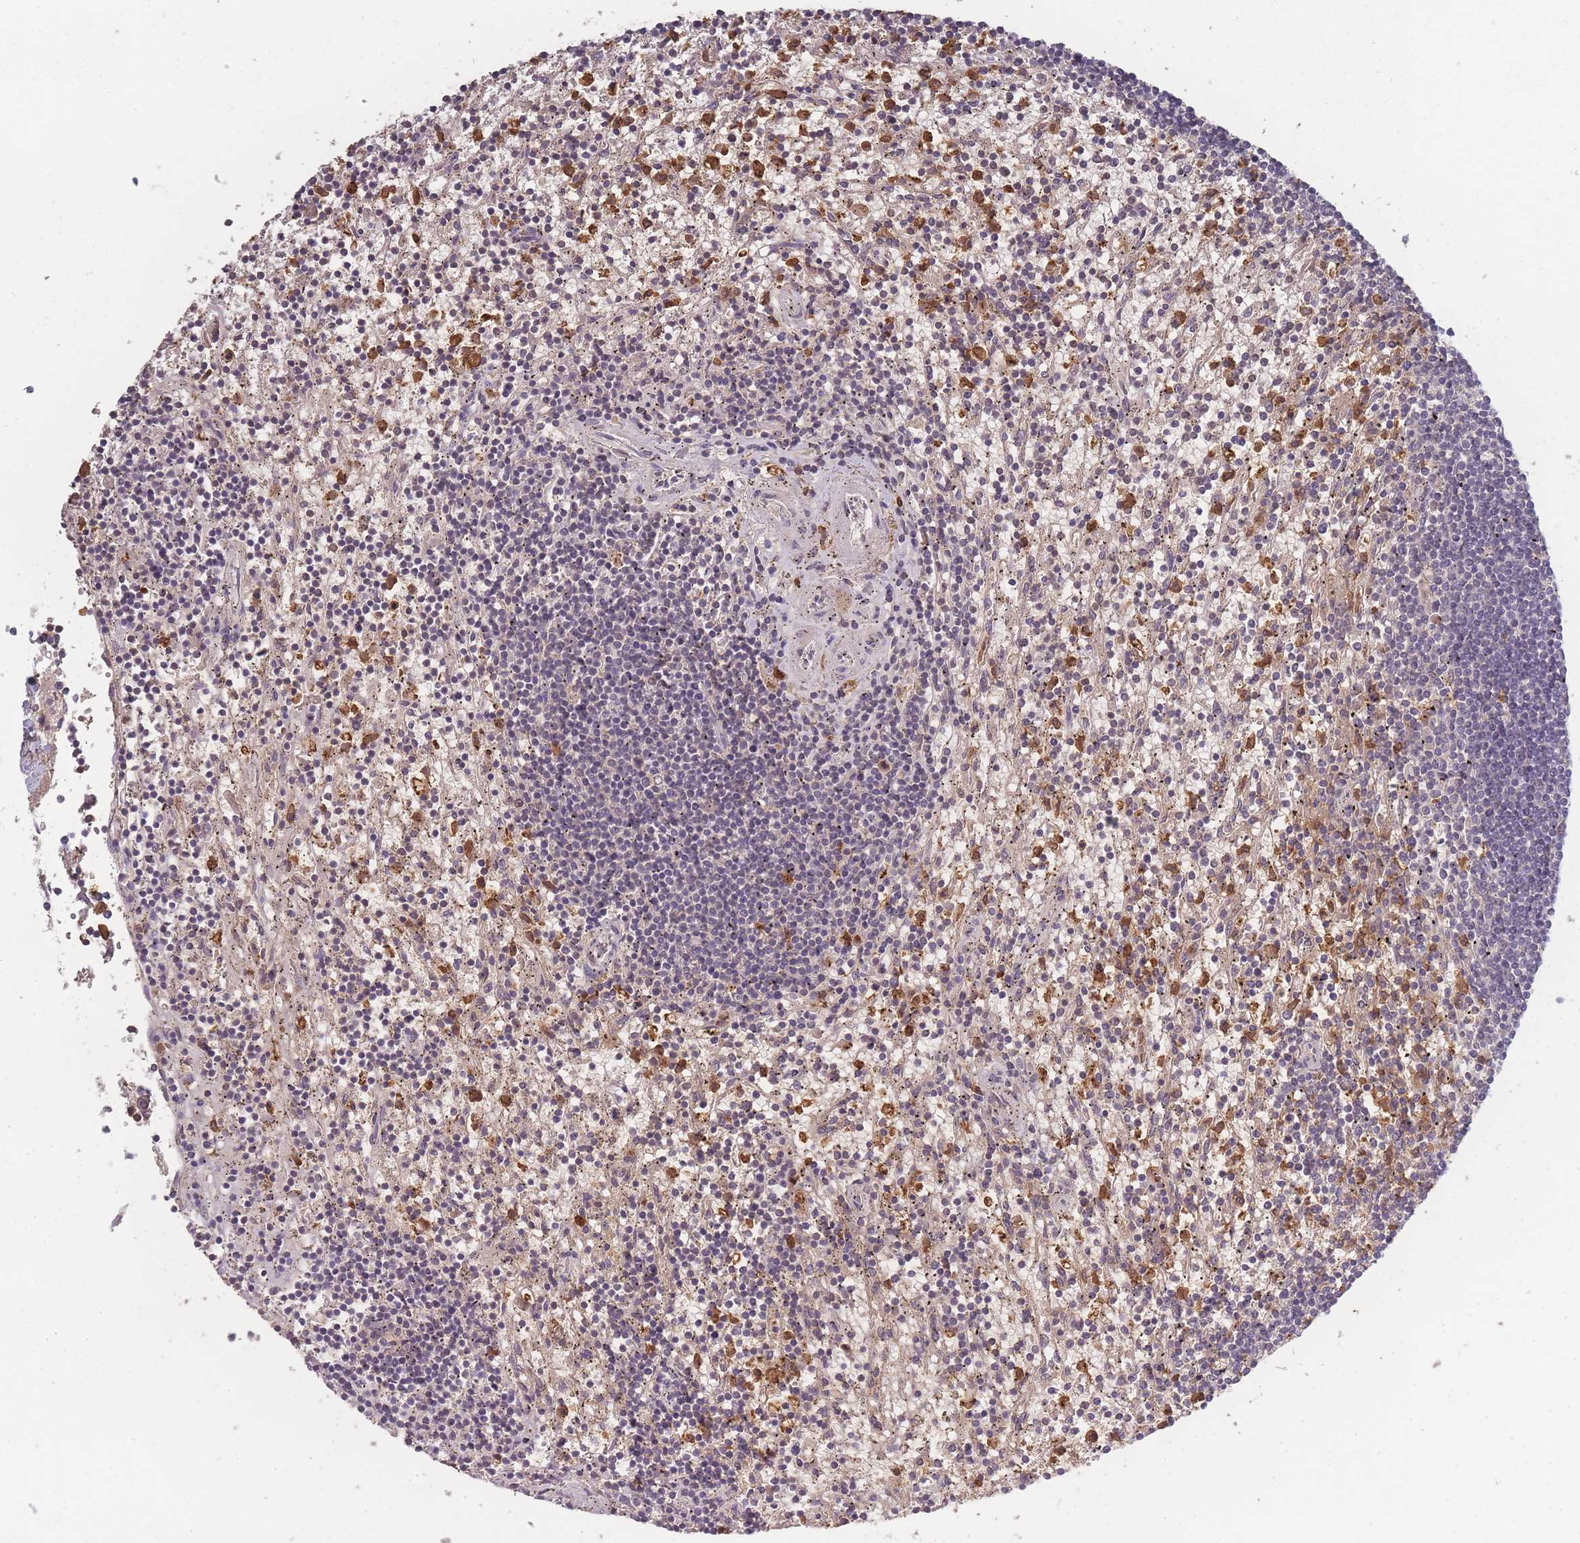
{"staining": {"intensity": "negative", "quantity": "none", "location": "none"}, "tissue": "lymphoma", "cell_type": "Tumor cells", "image_type": "cancer", "snomed": [{"axis": "morphology", "description": "Malignant lymphoma, non-Hodgkin's type, Low grade"}, {"axis": "topography", "description": "Spleen"}], "caption": "This is a image of IHC staining of low-grade malignant lymphoma, non-Hodgkin's type, which shows no expression in tumor cells.", "gene": "BST1", "patient": {"sex": "male", "age": 76}}